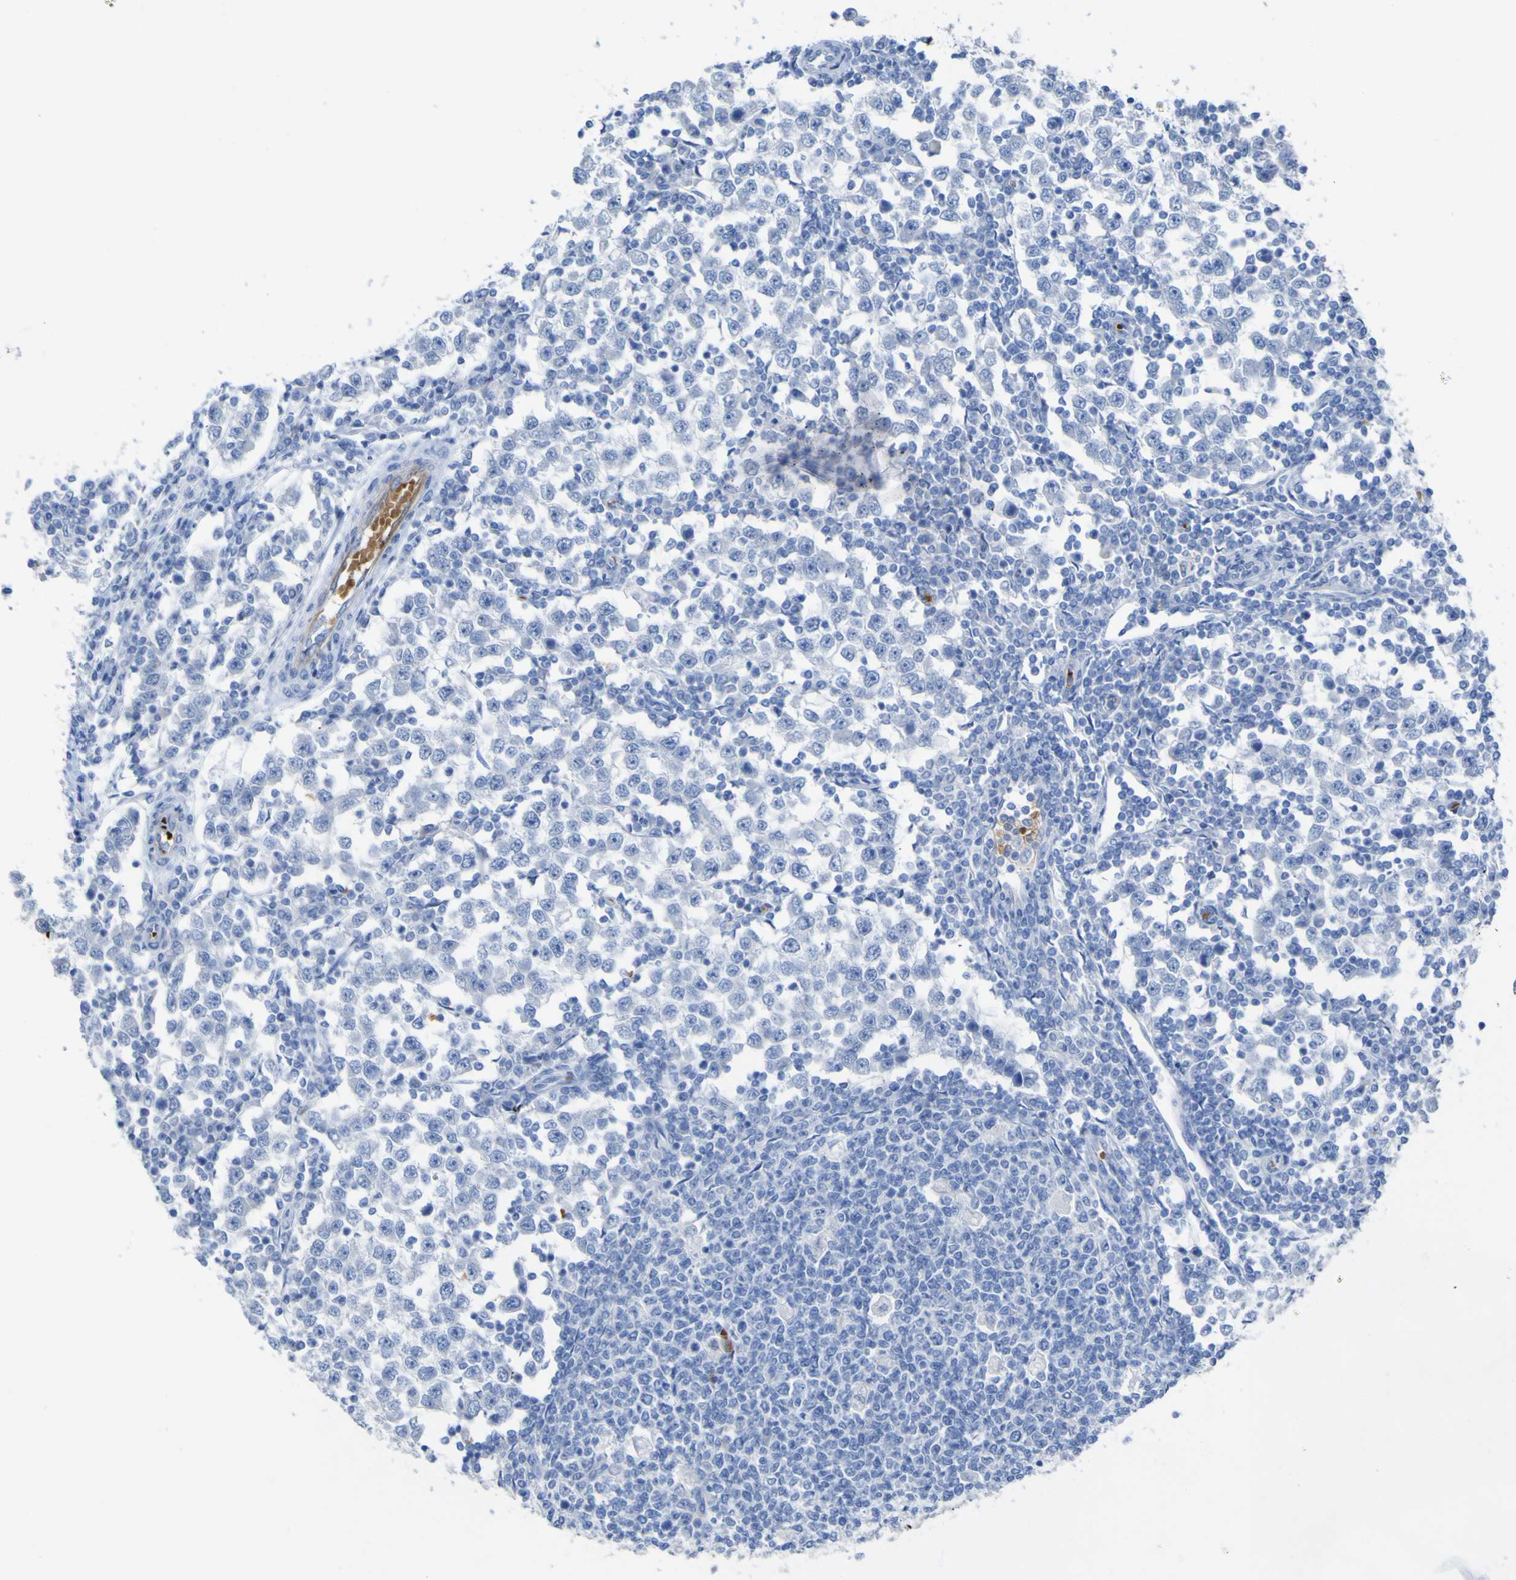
{"staining": {"intensity": "negative", "quantity": "none", "location": "none"}, "tissue": "testis cancer", "cell_type": "Tumor cells", "image_type": "cancer", "snomed": [{"axis": "morphology", "description": "Seminoma, NOS"}, {"axis": "topography", "description": "Testis"}], "caption": "Immunohistochemistry of human testis cancer shows no positivity in tumor cells.", "gene": "GCM1", "patient": {"sex": "male", "age": 65}}